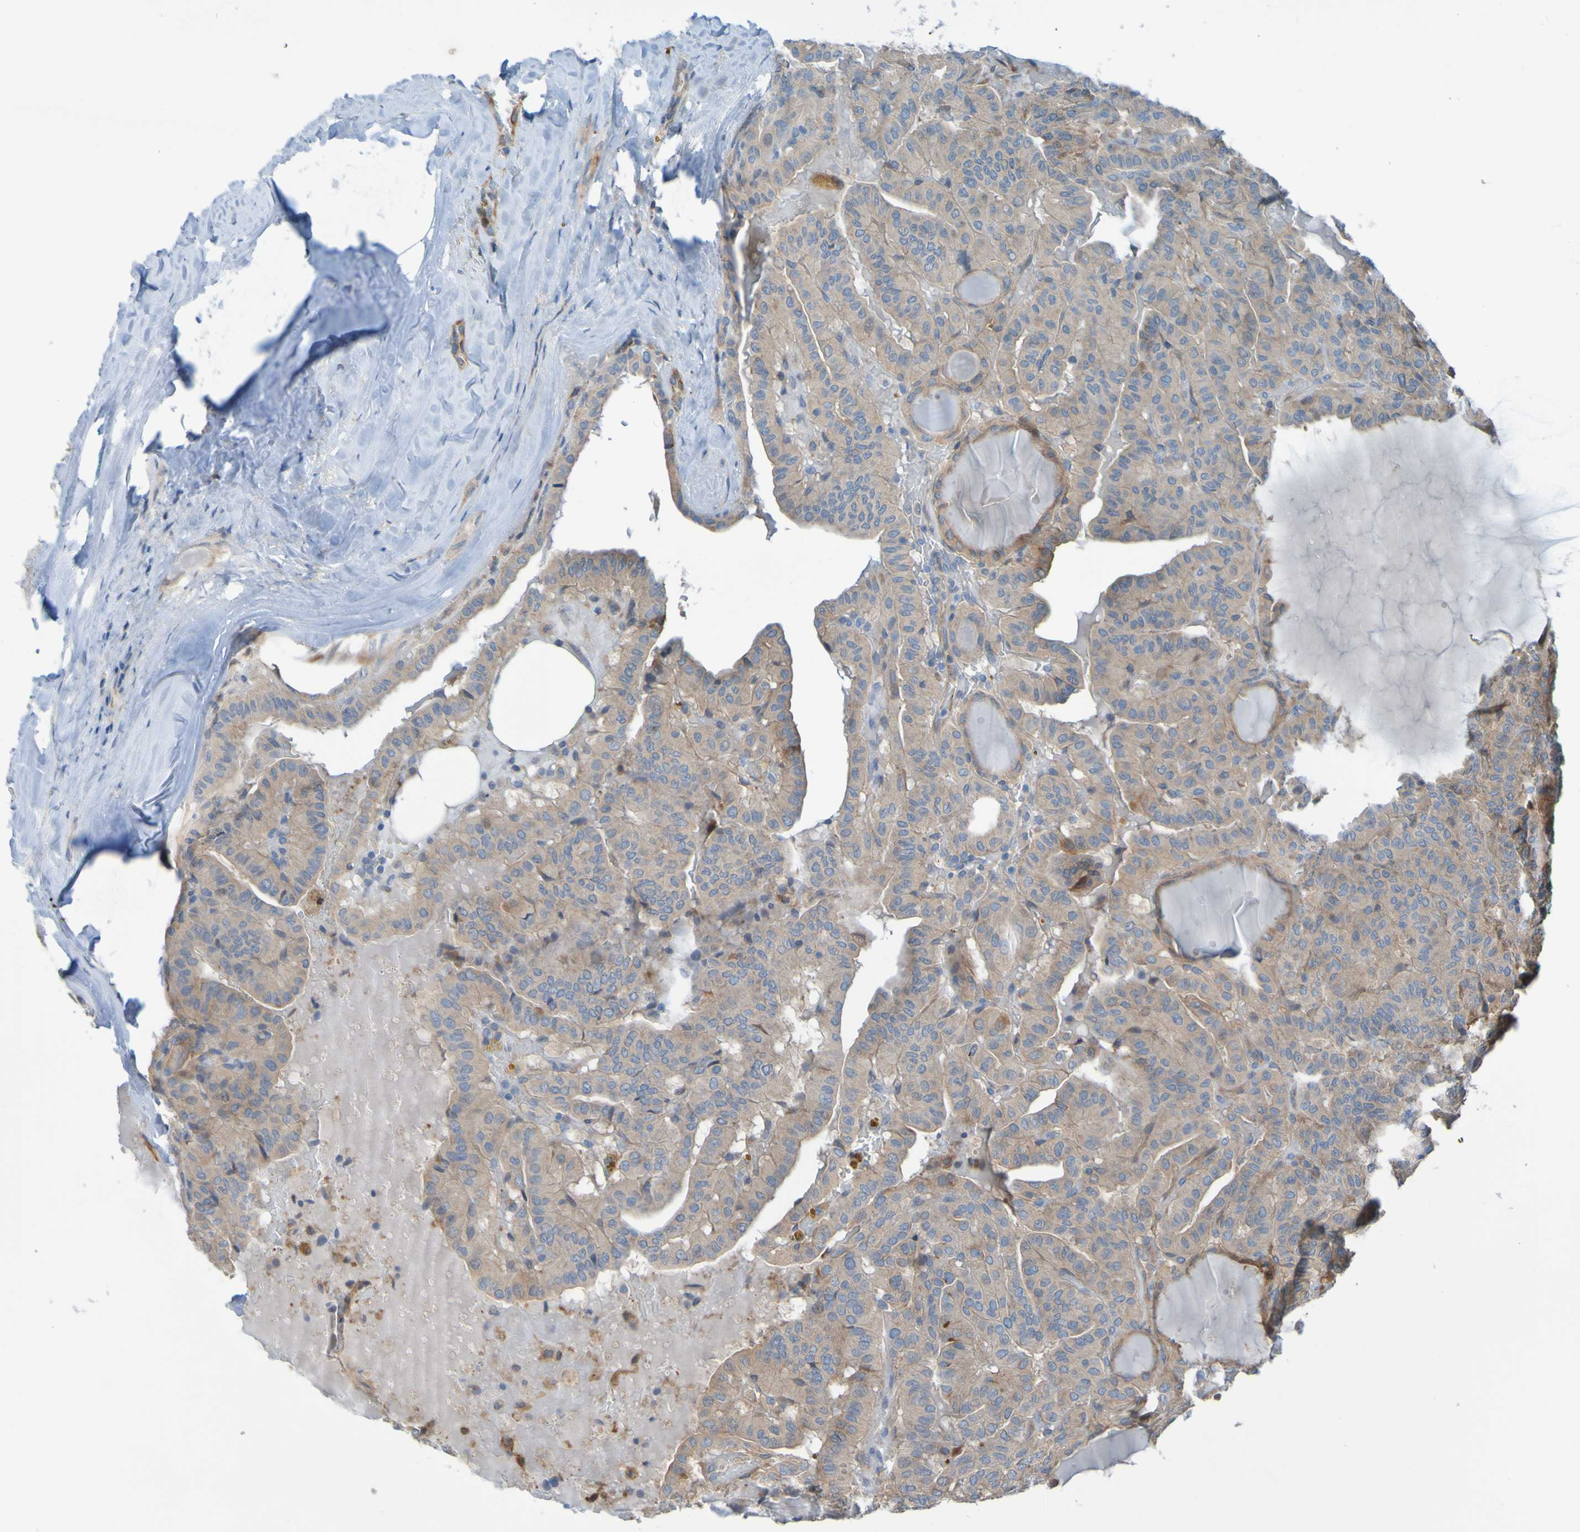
{"staining": {"intensity": "weak", "quantity": ">75%", "location": "cytoplasmic/membranous"}, "tissue": "head and neck cancer", "cell_type": "Tumor cells", "image_type": "cancer", "snomed": [{"axis": "morphology", "description": "Squamous cell carcinoma, NOS"}, {"axis": "topography", "description": "Oral tissue"}, {"axis": "topography", "description": "Head-Neck"}], "caption": "Head and neck squamous cell carcinoma stained with a brown dye demonstrates weak cytoplasmic/membranous positive positivity in about >75% of tumor cells.", "gene": "NPRL3", "patient": {"sex": "female", "age": 50}}